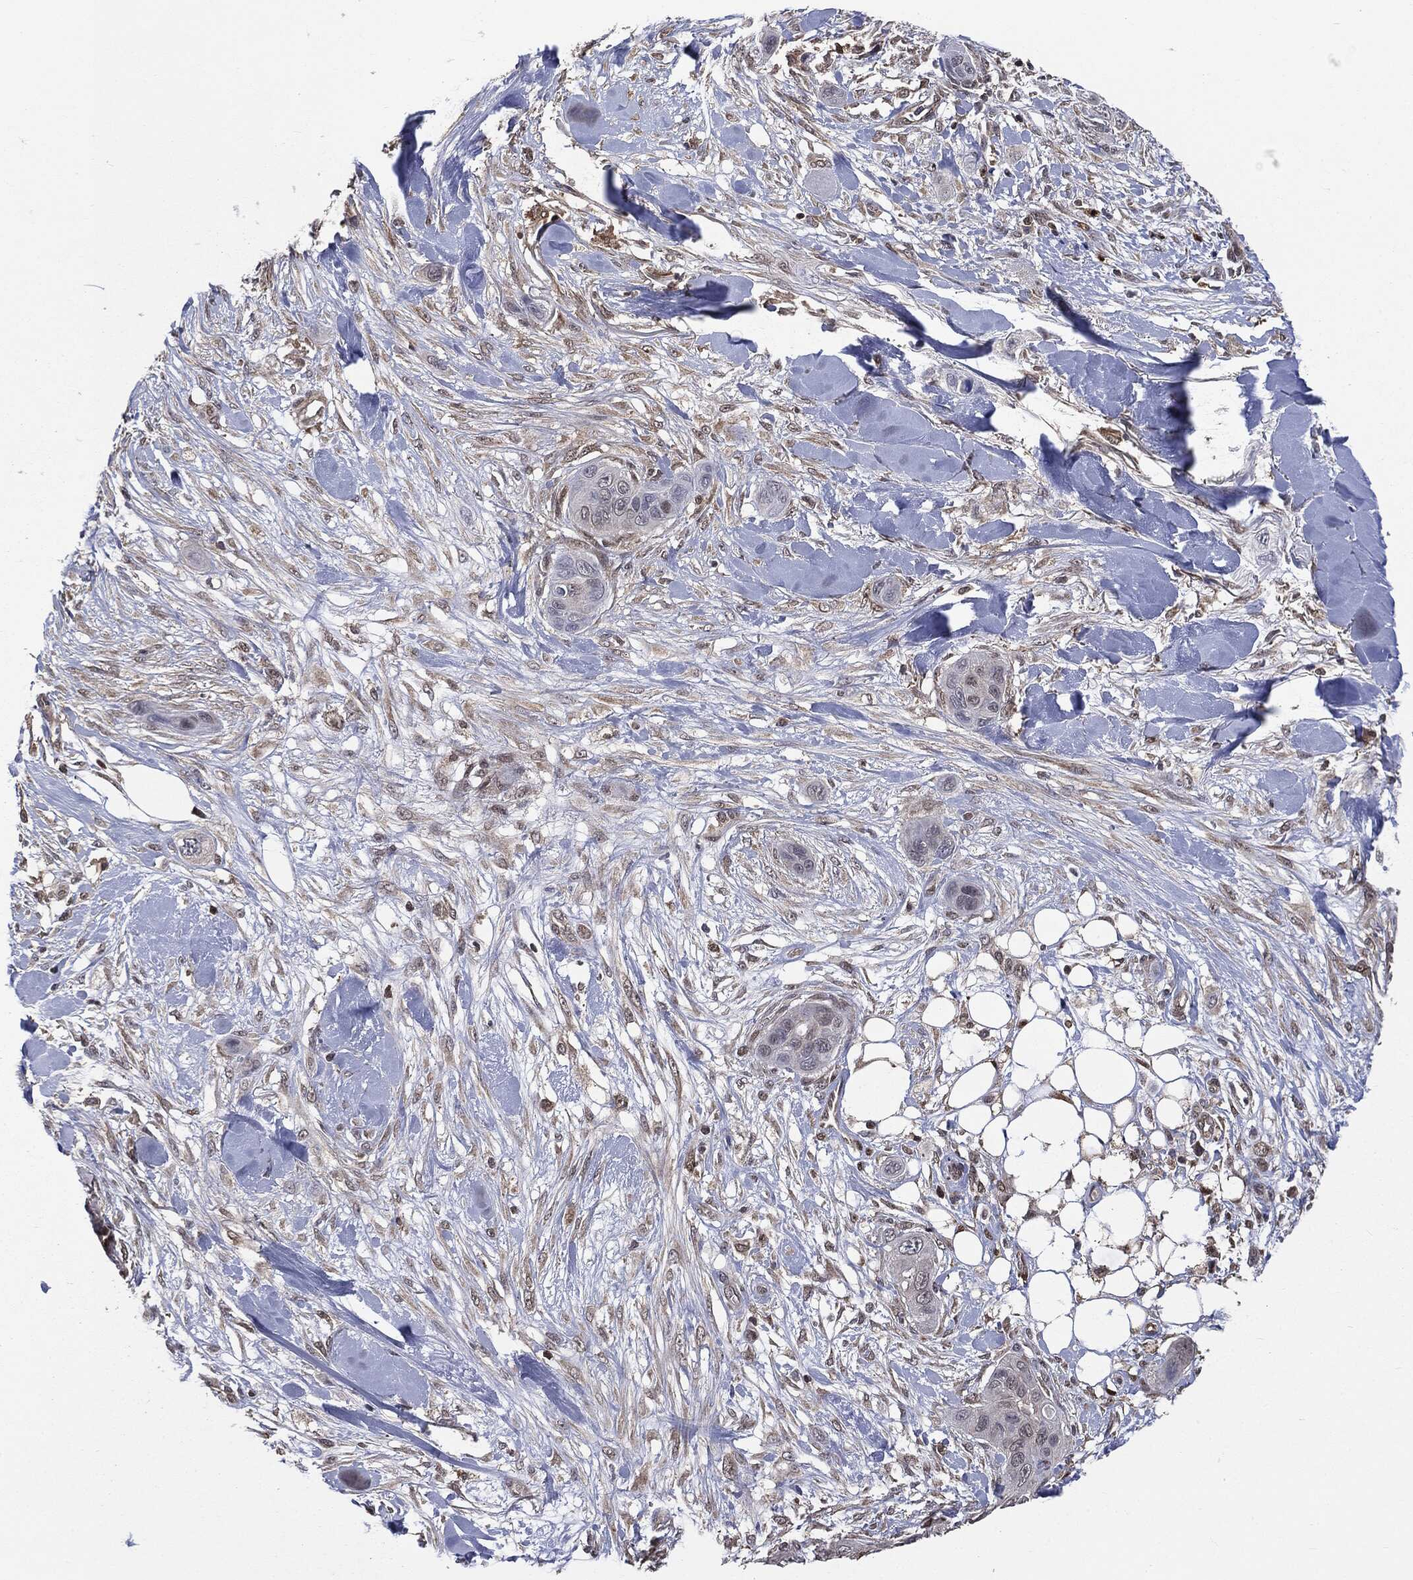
{"staining": {"intensity": "negative", "quantity": "none", "location": "none"}, "tissue": "skin cancer", "cell_type": "Tumor cells", "image_type": "cancer", "snomed": [{"axis": "morphology", "description": "Squamous cell carcinoma, NOS"}, {"axis": "topography", "description": "Skin"}], "caption": "The histopathology image shows no staining of tumor cells in squamous cell carcinoma (skin).", "gene": "GPI", "patient": {"sex": "male", "age": 78}}